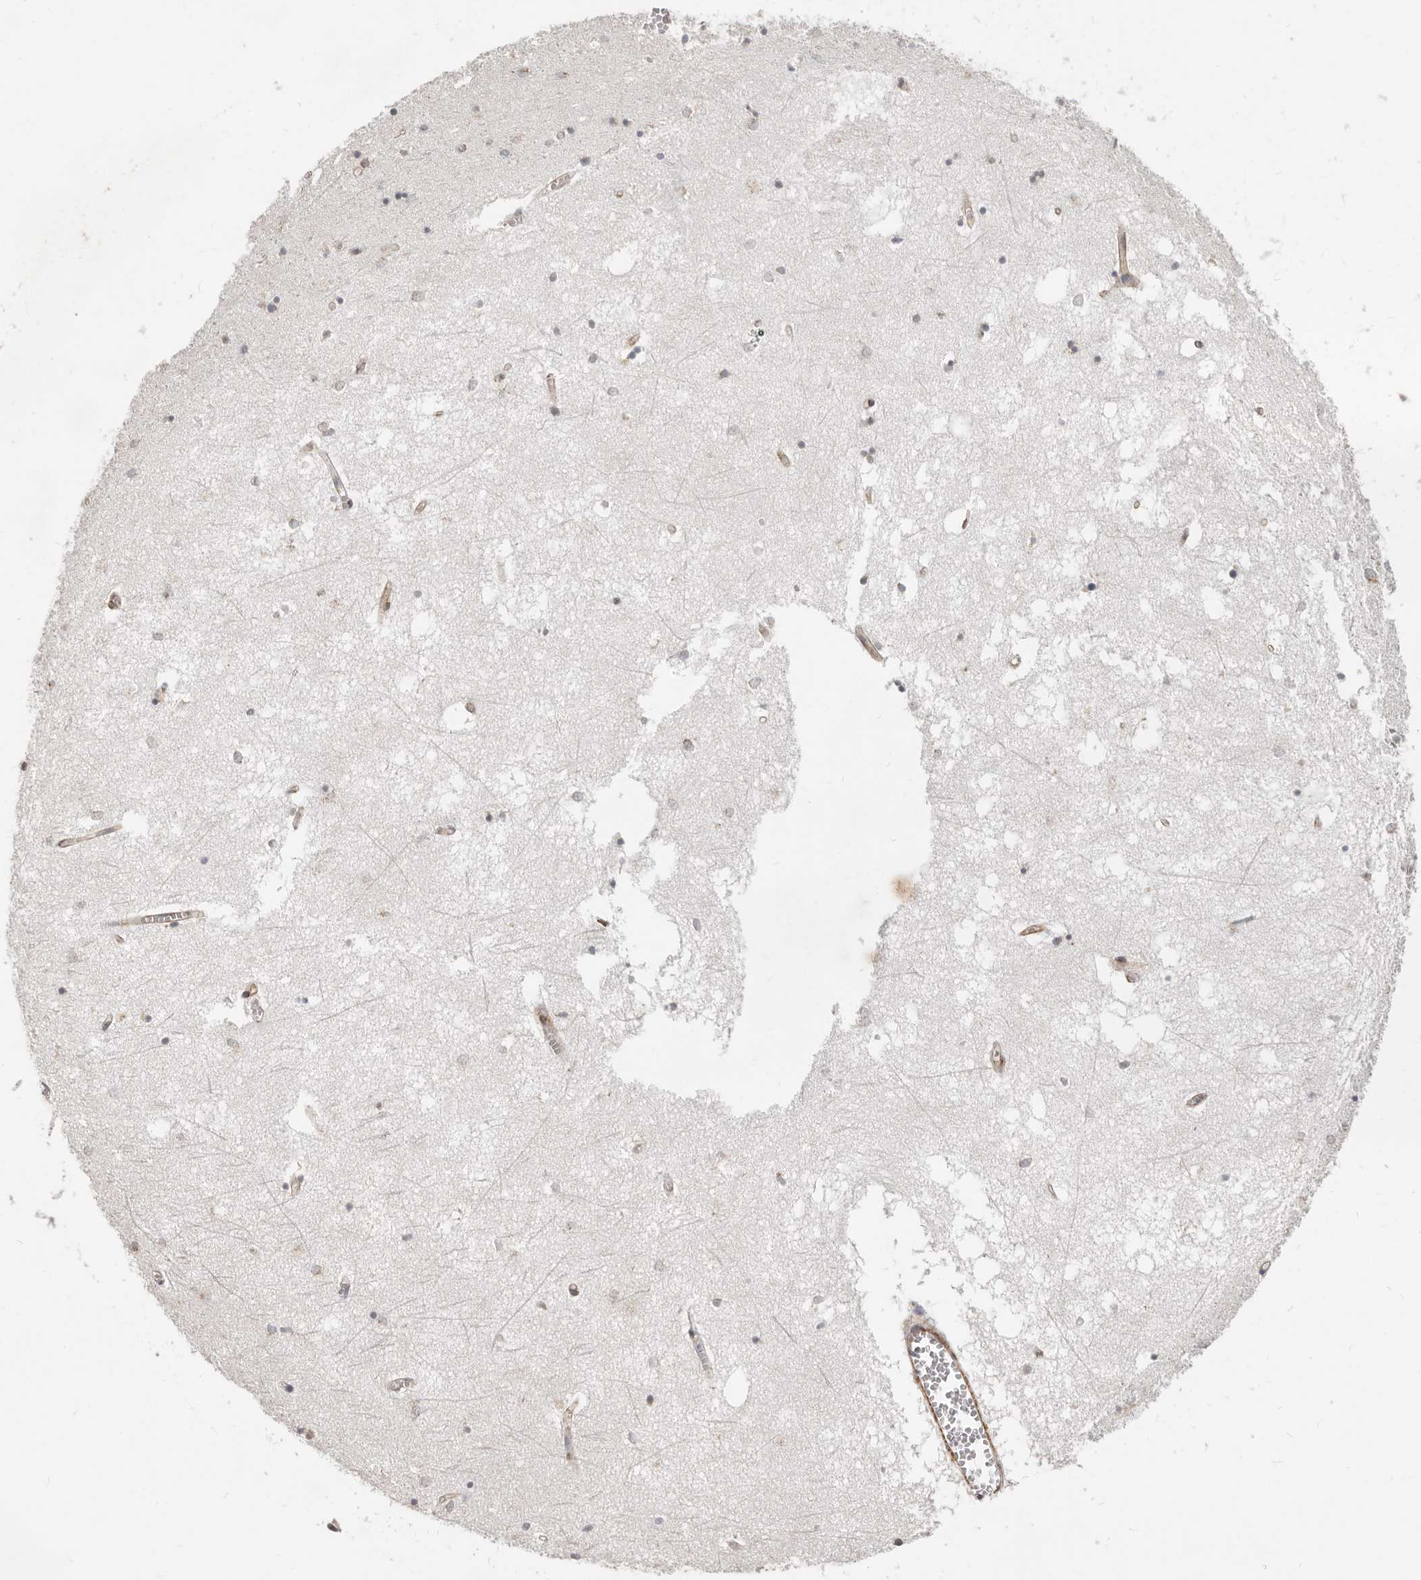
{"staining": {"intensity": "negative", "quantity": "none", "location": "none"}, "tissue": "hippocampus", "cell_type": "Glial cells", "image_type": "normal", "snomed": [{"axis": "morphology", "description": "Normal tissue, NOS"}, {"axis": "topography", "description": "Hippocampus"}], "caption": "Hippocampus was stained to show a protein in brown. There is no significant positivity in glial cells. (DAB IHC, high magnification).", "gene": "RABAC1", "patient": {"sex": "male", "age": 70}}